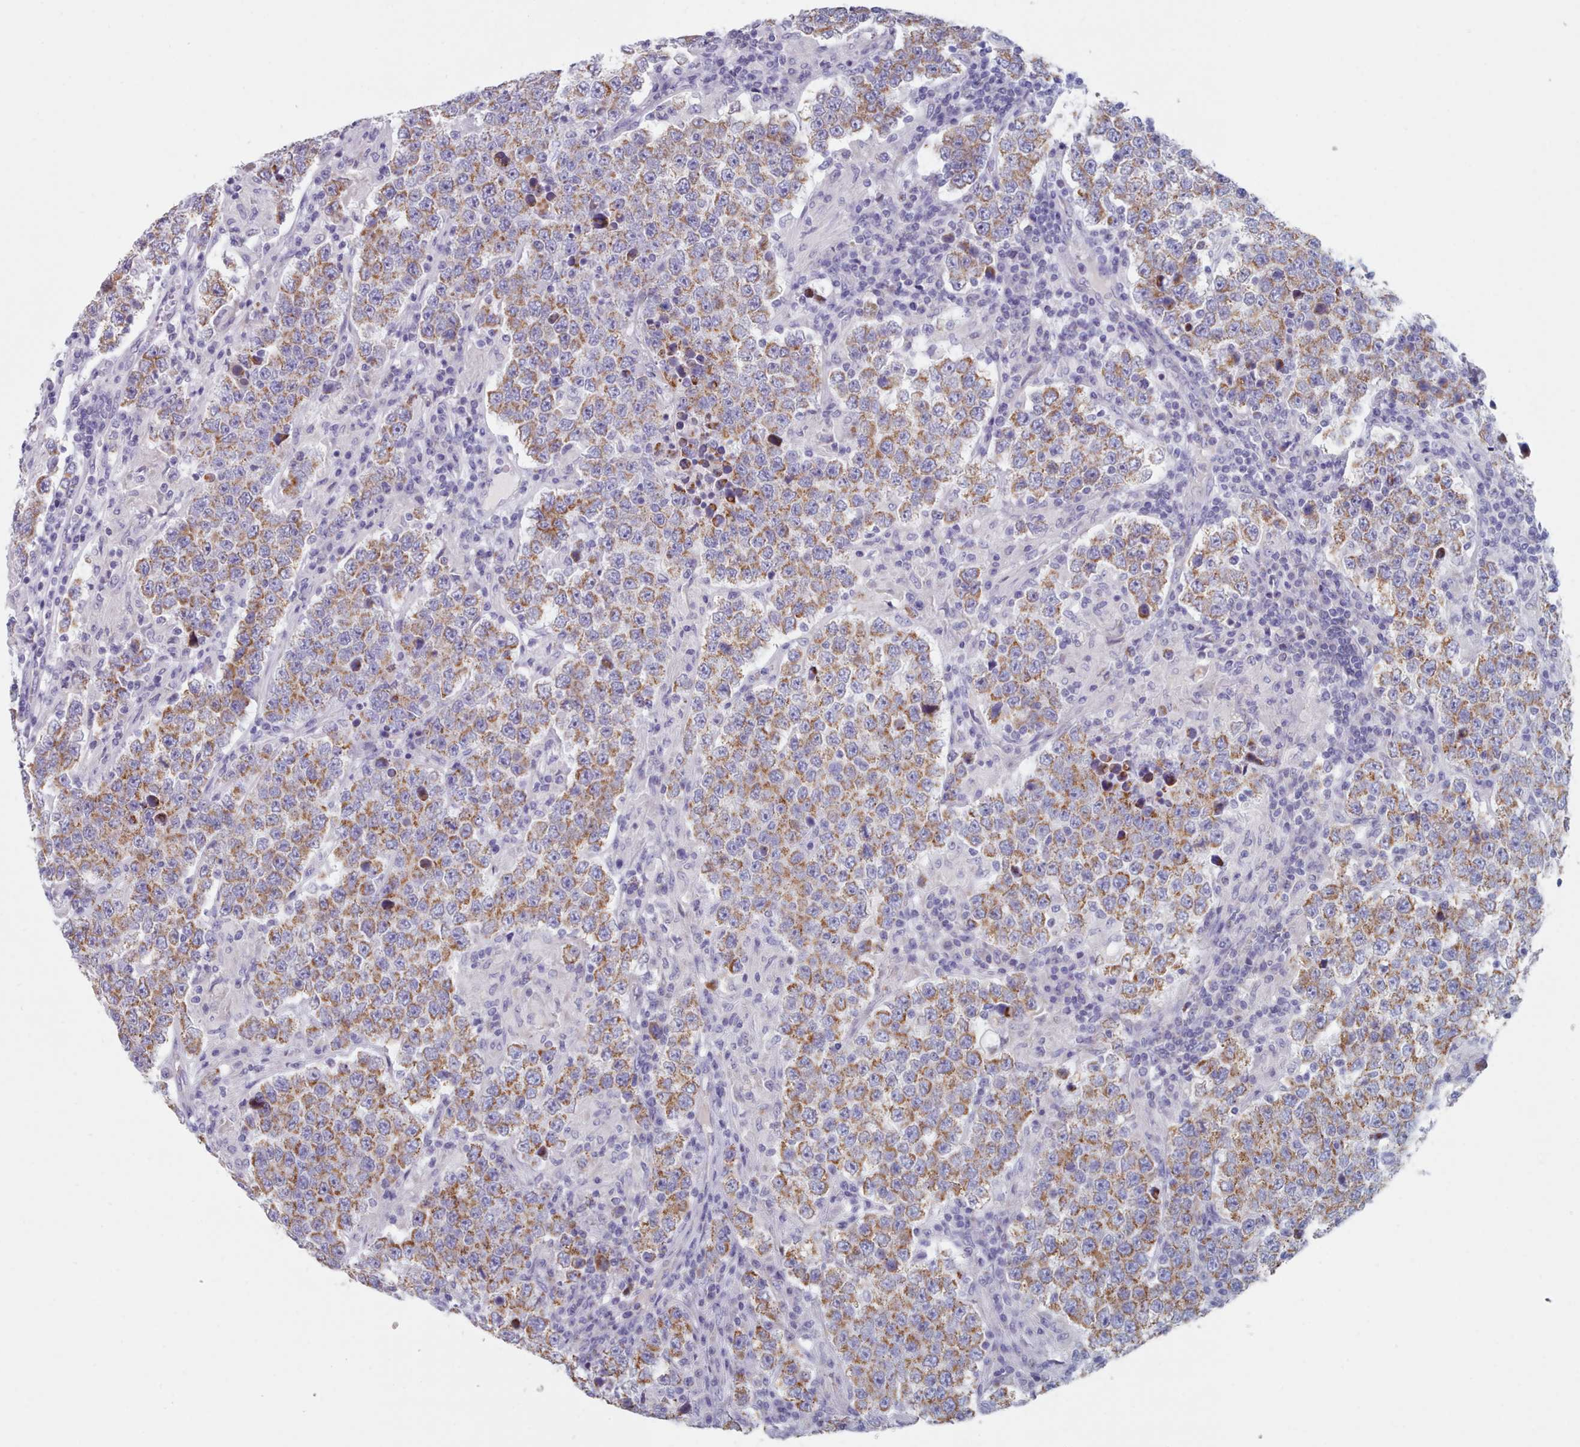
{"staining": {"intensity": "moderate", "quantity": ">75%", "location": "cytoplasmic/membranous"}, "tissue": "testis cancer", "cell_type": "Tumor cells", "image_type": "cancer", "snomed": [{"axis": "morphology", "description": "Normal tissue, NOS"}, {"axis": "morphology", "description": "Urothelial carcinoma, High grade"}, {"axis": "morphology", "description": "Seminoma, NOS"}, {"axis": "morphology", "description": "Carcinoma, Embryonal, NOS"}, {"axis": "topography", "description": "Urinary bladder"}, {"axis": "topography", "description": "Testis"}], "caption": "Testis cancer (urothelial carcinoma (high-grade)) stained with IHC displays moderate cytoplasmic/membranous staining in approximately >75% of tumor cells. Using DAB (3,3'-diaminobenzidine) (brown) and hematoxylin (blue) stains, captured at high magnification using brightfield microscopy.", "gene": "HAO1", "patient": {"sex": "male", "age": 41}}